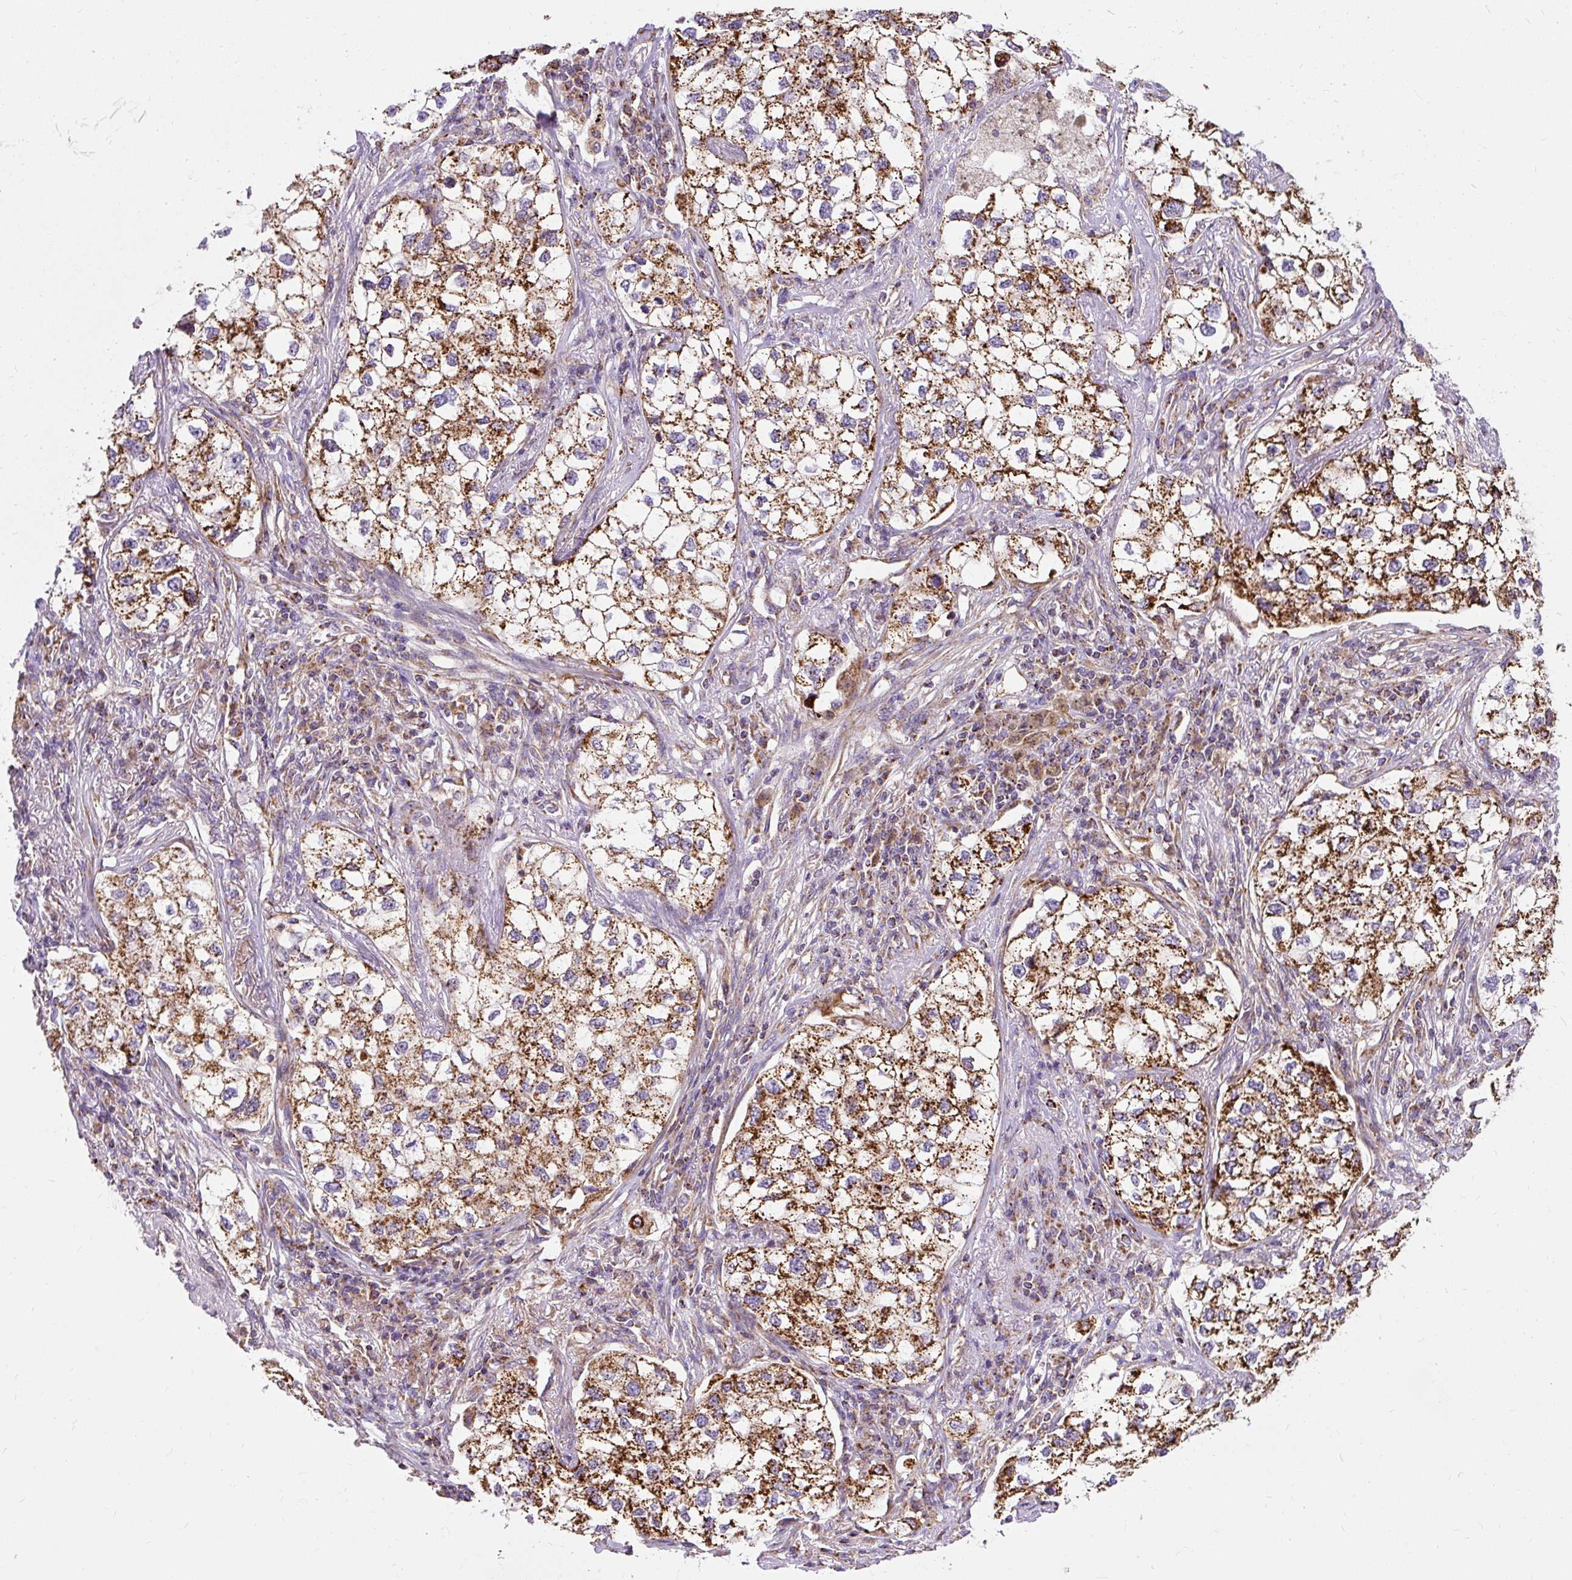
{"staining": {"intensity": "strong", "quantity": ">75%", "location": "cytoplasmic/membranous"}, "tissue": "lung cancer", "cell_type": "Tumor cells", "image_type": "cancer", "snomed": [{"axis": "morphology", "description": "Adenocarcinoma, NOS"}, {"axis": "topography", "description": "Lung"}], "caption": "Protein staining of lung adenocarcinoma tissue reveals strong cytoplasmic/membranous staining in approximately >75% of tumor cells. The staining was performed using DAB (3,3'-diaminobenzidine) to visualize the protein expression in brown, while the nuclei were stained in blue with hematoxylin (Magnification: 20x).", "gene": "CEP290", "patient": {"sex": "male", "age": 63}}